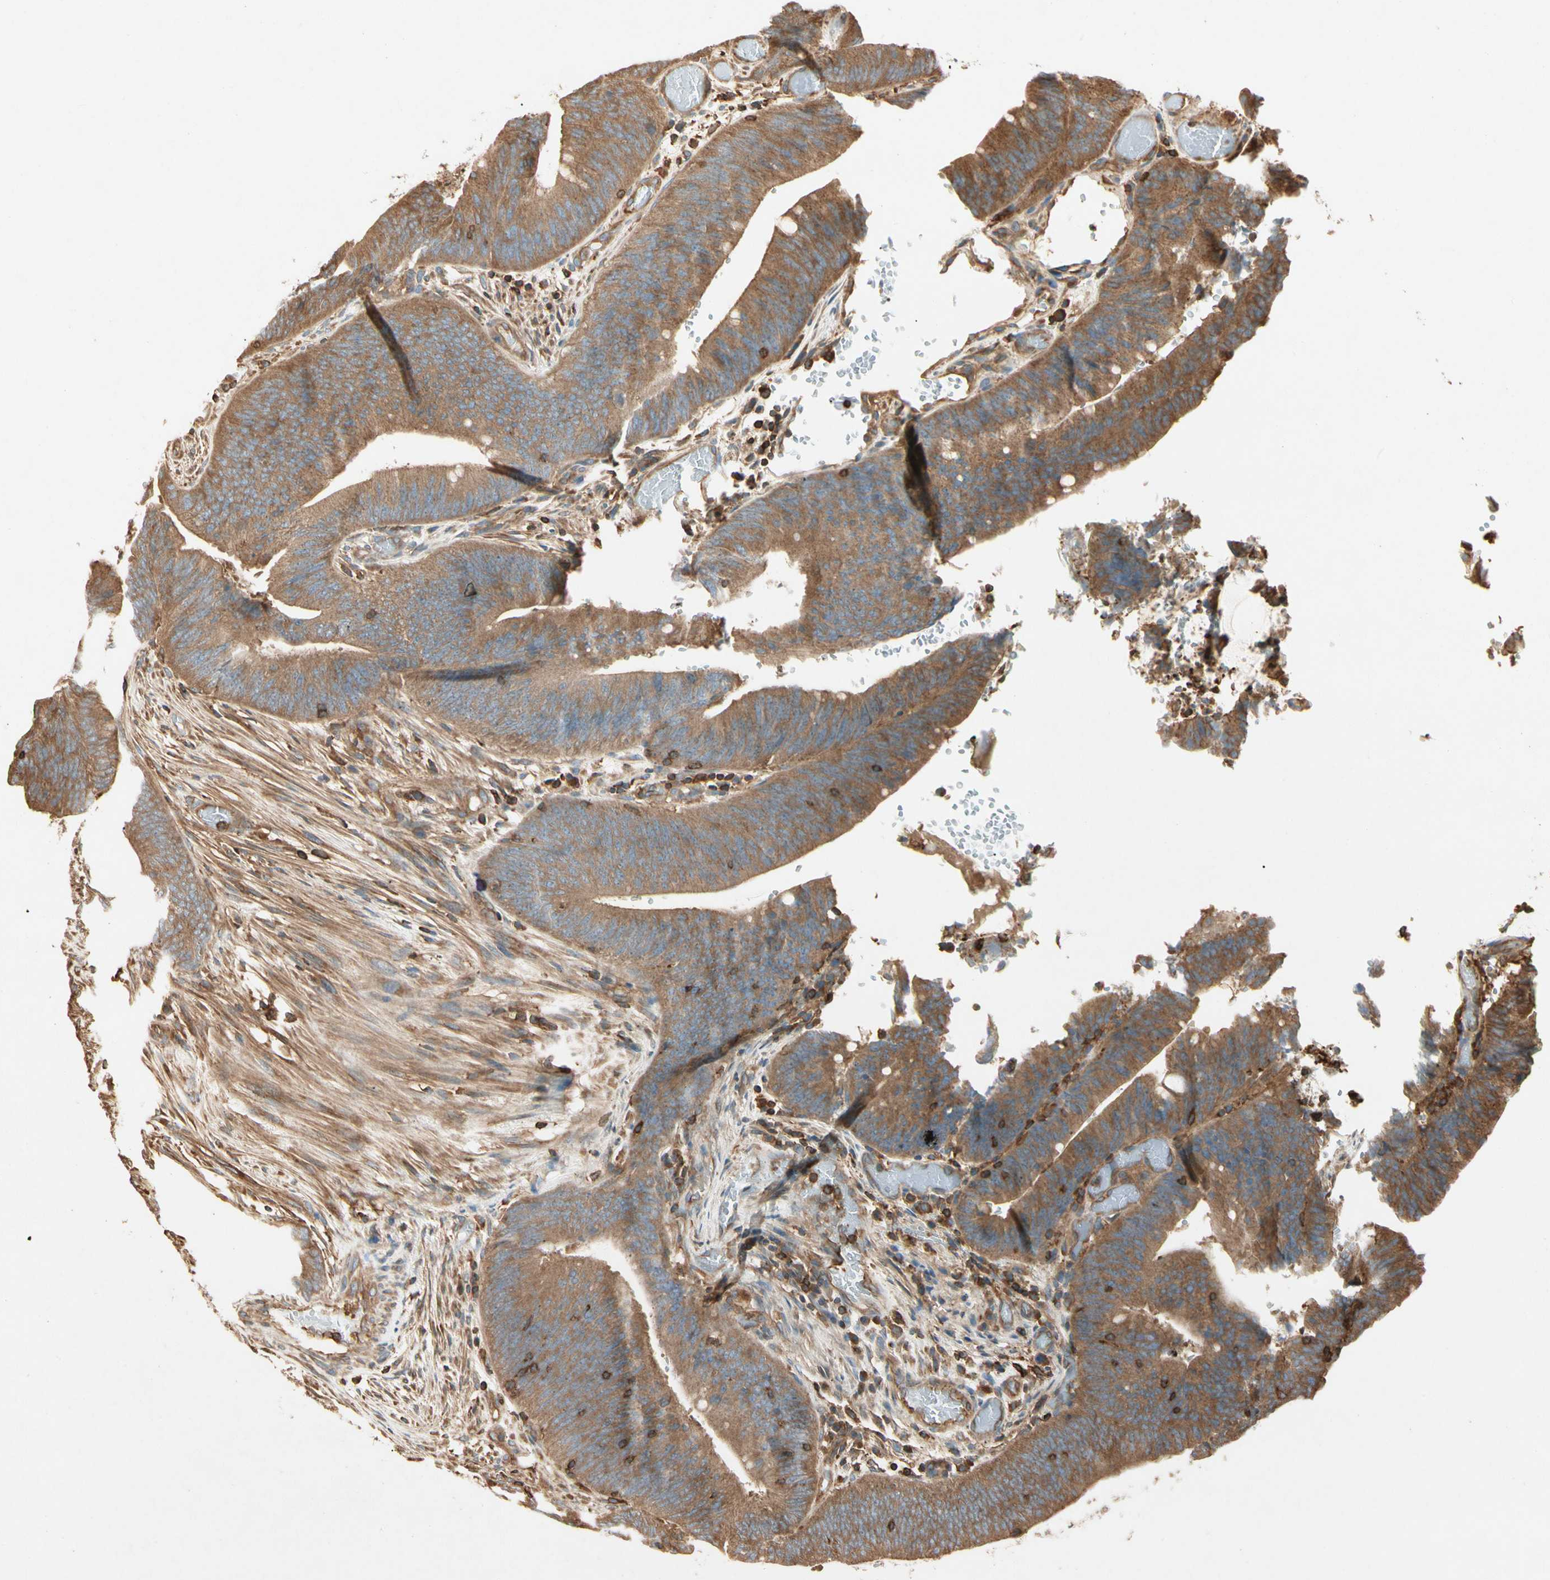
{"staining": {"intensity": "moderate", "quantity": ">75%", "location": "cytoplasmic/membranous"}, "tissue": "colorectal cancer", "cell_type": "Tumor cells", "image_type": "cancer", "snomed": [{"axis": "morphology", "description": "Adenocarcinoma, NOS"}, {"axis": "topography", "description": "Rectum"}], "caption": "Colorectal adenocarcinoma stained with a protein marker exhibits moderate staining in tumor cells.", "gene": "ARPC2", "patient": {"sex": "female", "age": 66}}